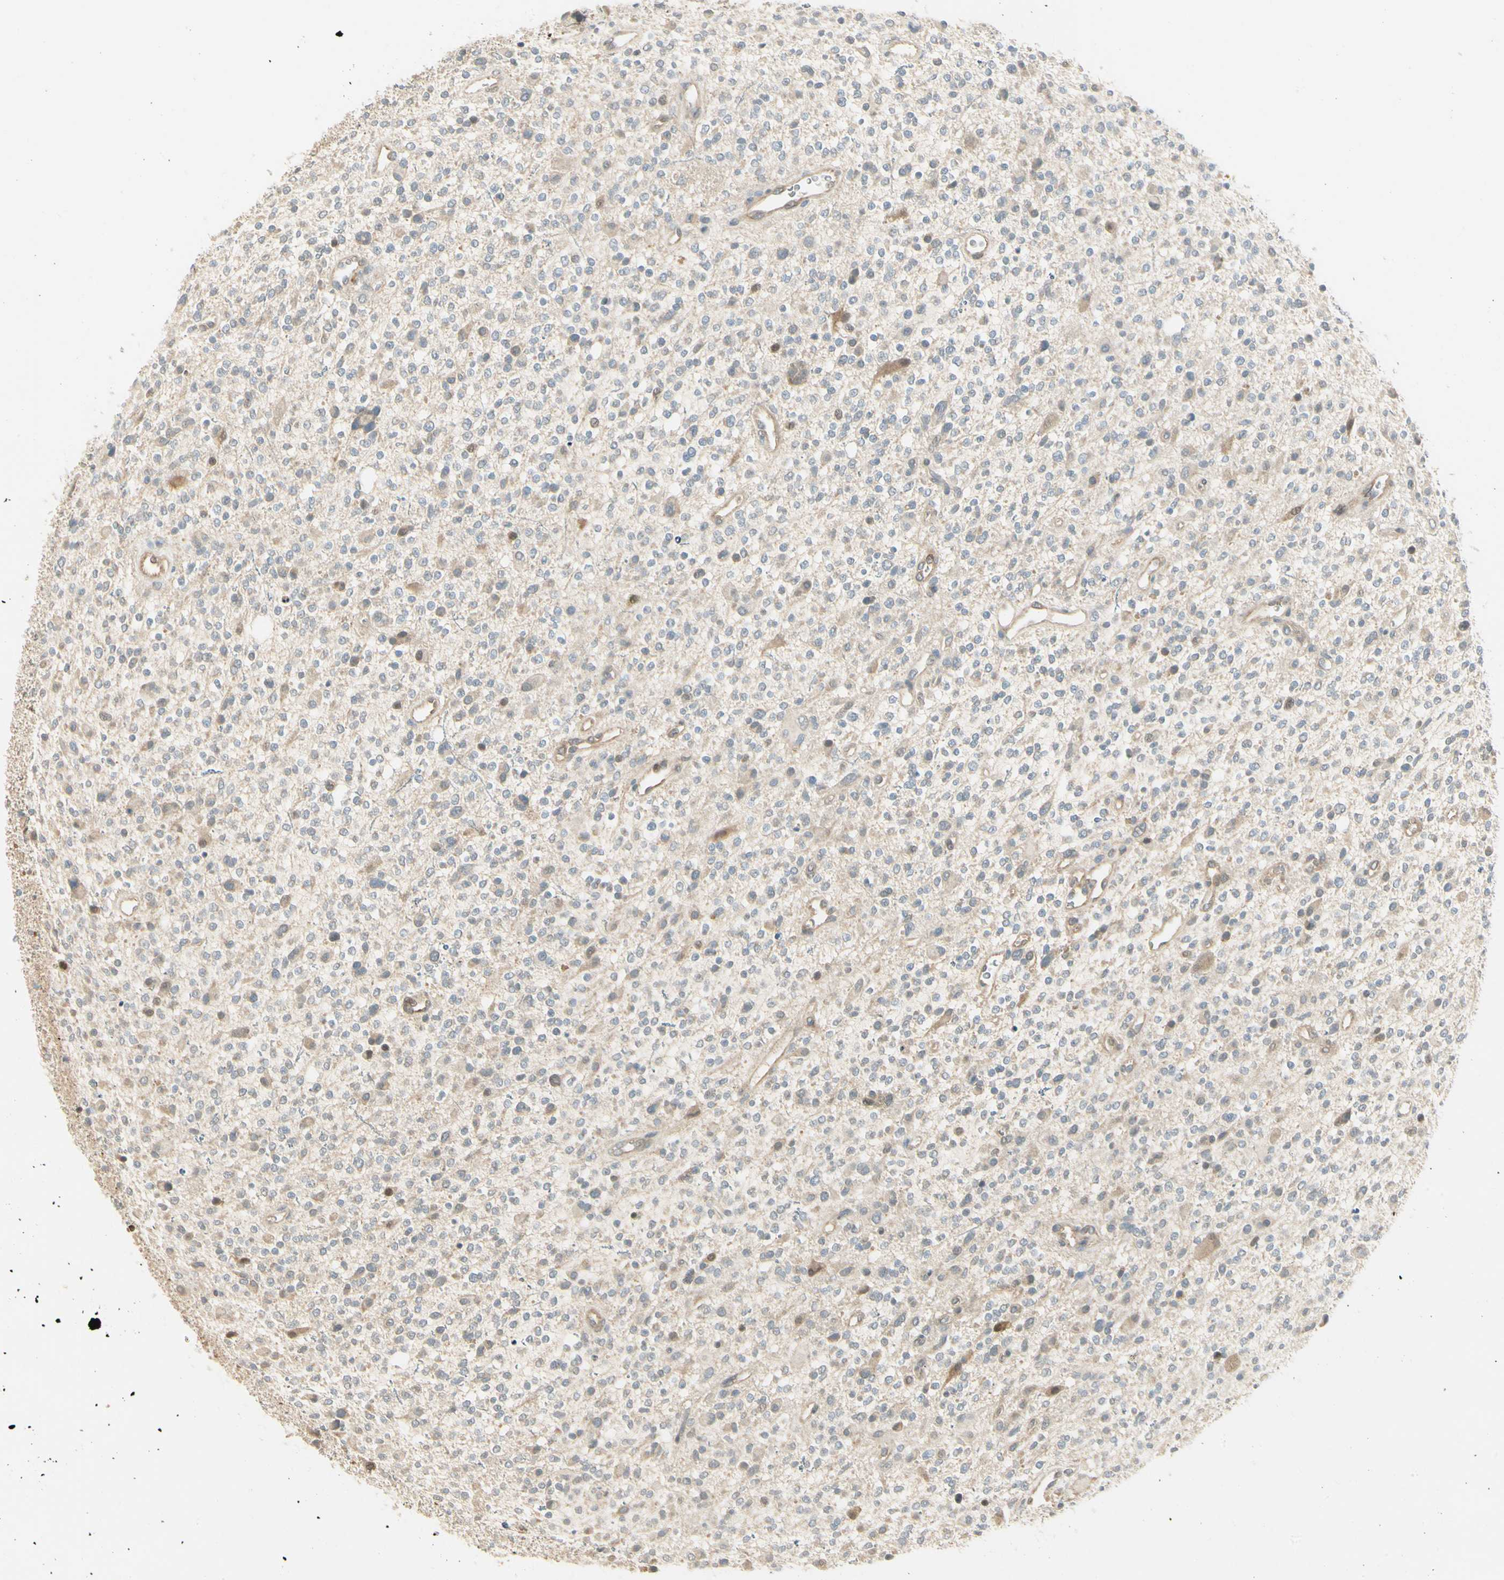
{"staining": {"intensity": "negative", "quantity": "none", "location": "none"}, "tissue": "glioma", "cell_type": "Tumor cells", "image_type": "cancer", "snomed": [{"axis": "morphology", "description": "Glioma, malignant, High grade"}, {"axis": "topography", "description": "Brain"}], "caption": "Histopathology image shows no protein expression in tumor cells of glioma tissue.", "gene": "EPHB3", "patient": {"sex": "male", "age": 48}}